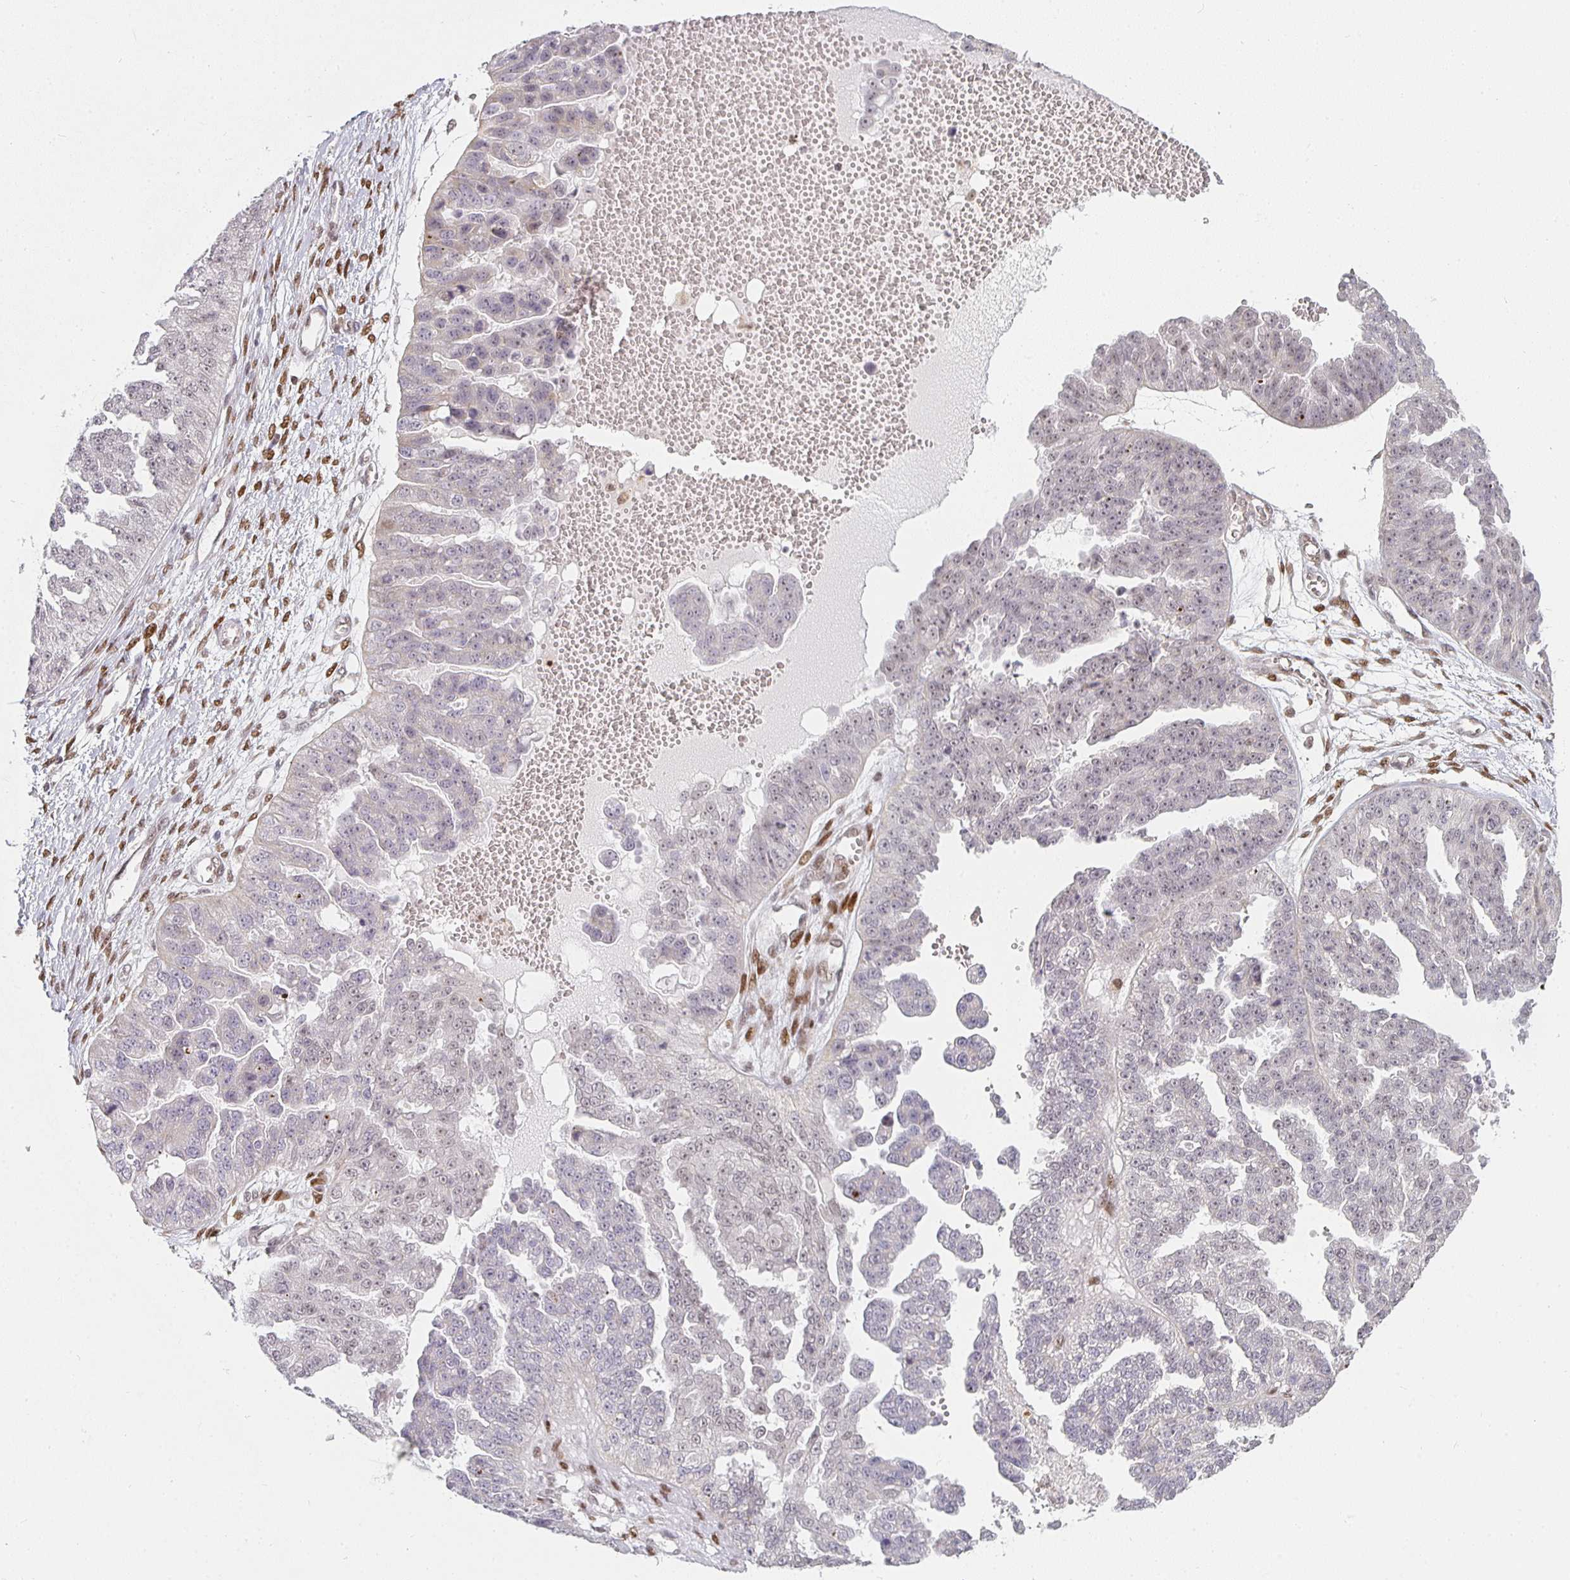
{"staining": {"intensity": "negative", "quantity": "none", "location": "none"}, "tissue": "ovarian cancer", "cell_type": "Tumor cells", "image_type": "cancer", "snomed": [{"axis": "morphology", "description": "Cystadenocarcinoma, serous, NOS"}, {"axis": "topography", "description": "Ovary"}], "caption": "Immunohistochemical staining of ovarian cancer (serous cystadenocarcinoma) reveals no significant expression in tumor cells.", "gene": "SMARCA2", "patient": {"sex": "female", "age": 58}}